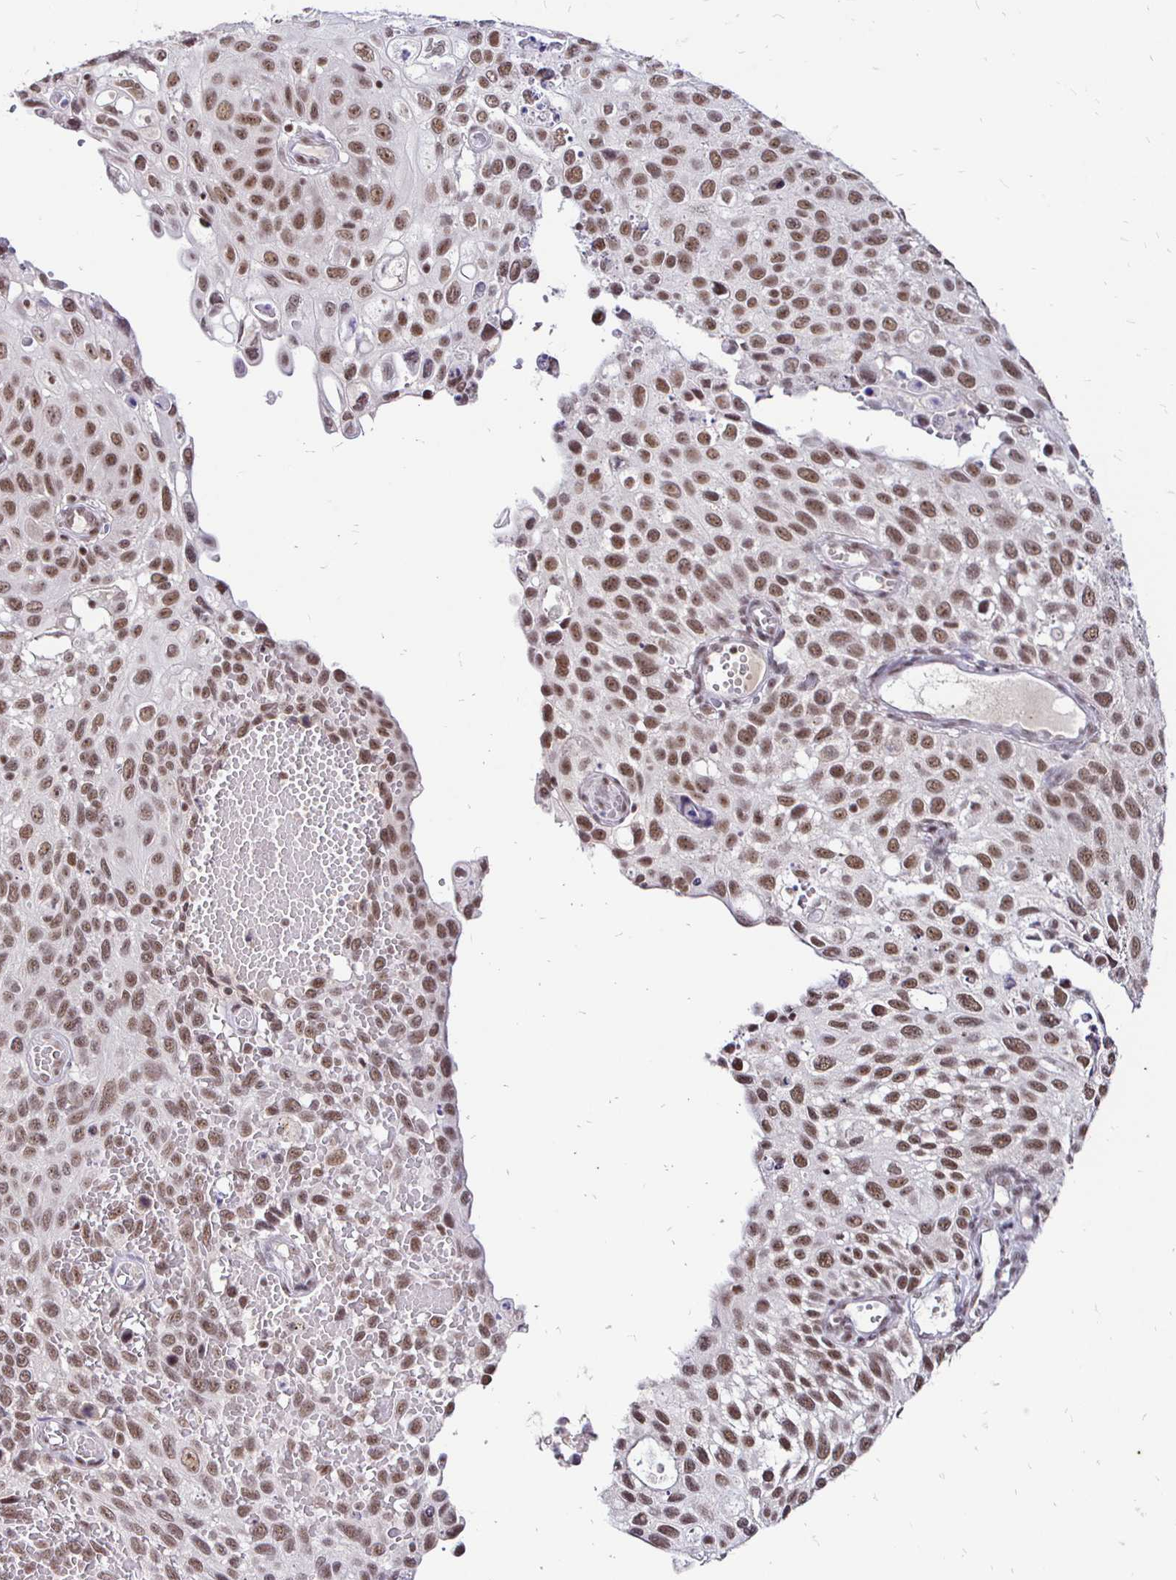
{"staining": {"intensity": "moderate", "quantity": ">75%", "location": "nuclear"}, "tissue": "cervical cancer", "cell_type": "Tumor cells", "image_type": "cancer", "snomed": [{"axis": "morphology", "description": "Squamous cell carcinoma, NOS"}, {"axis": "topography", "description": "Cervix"}], "caption": "Cervical cancer (squamous cell carcinoma) stained with a brown dye reveals moderate nuclear positive expression in about >75% of tumor cells.", "gene": "SIN3A", "patient": {"sex": "female", "age": 70}}